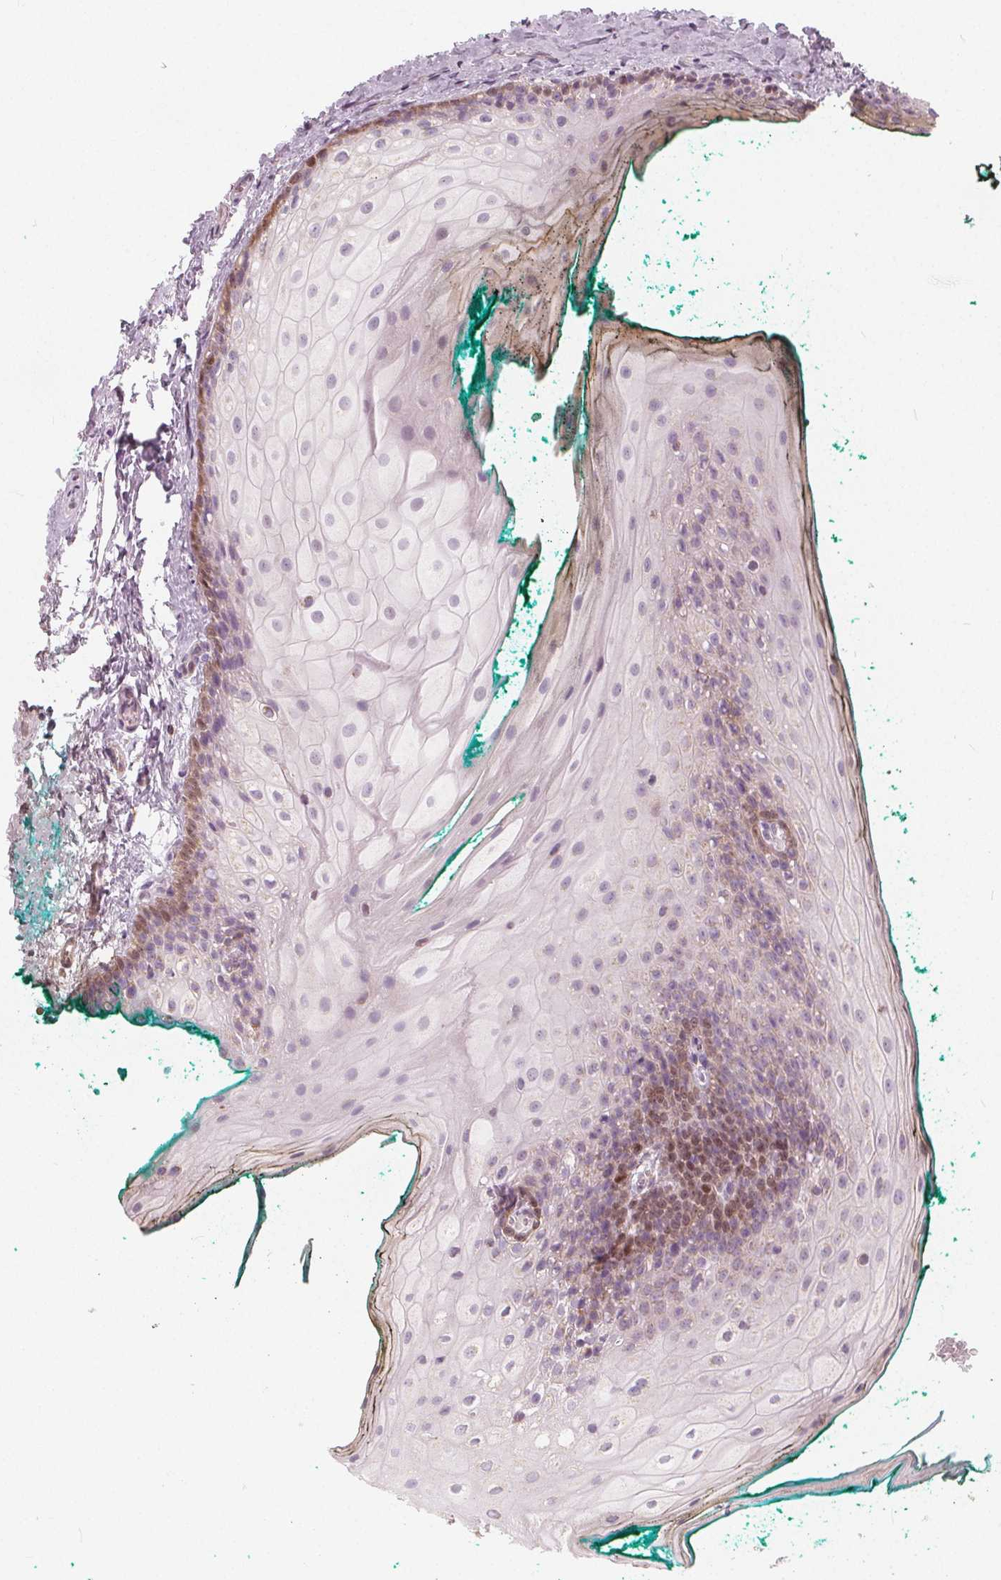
{"staining": {"intensity": "weak", "quantity": "<25%", "location": "cytoplasmic/membranous"}, "tissue": "oral mucosa", "cell_type": "Squamous epithelial cells", "image_type": "normal", "snomed": [{"axis": "morphology", "description": "Normal tissue, NOS"}, {"axis": "topography", "description": "Oral tissue"}], "caption": "Human oral mucosa stained for a protein using immunohistochemistry (IHC) exhibits no expression in squamous epithelial cells.", "gene": "NUP210L", "patient": {"sex": "female", "age": 68}}